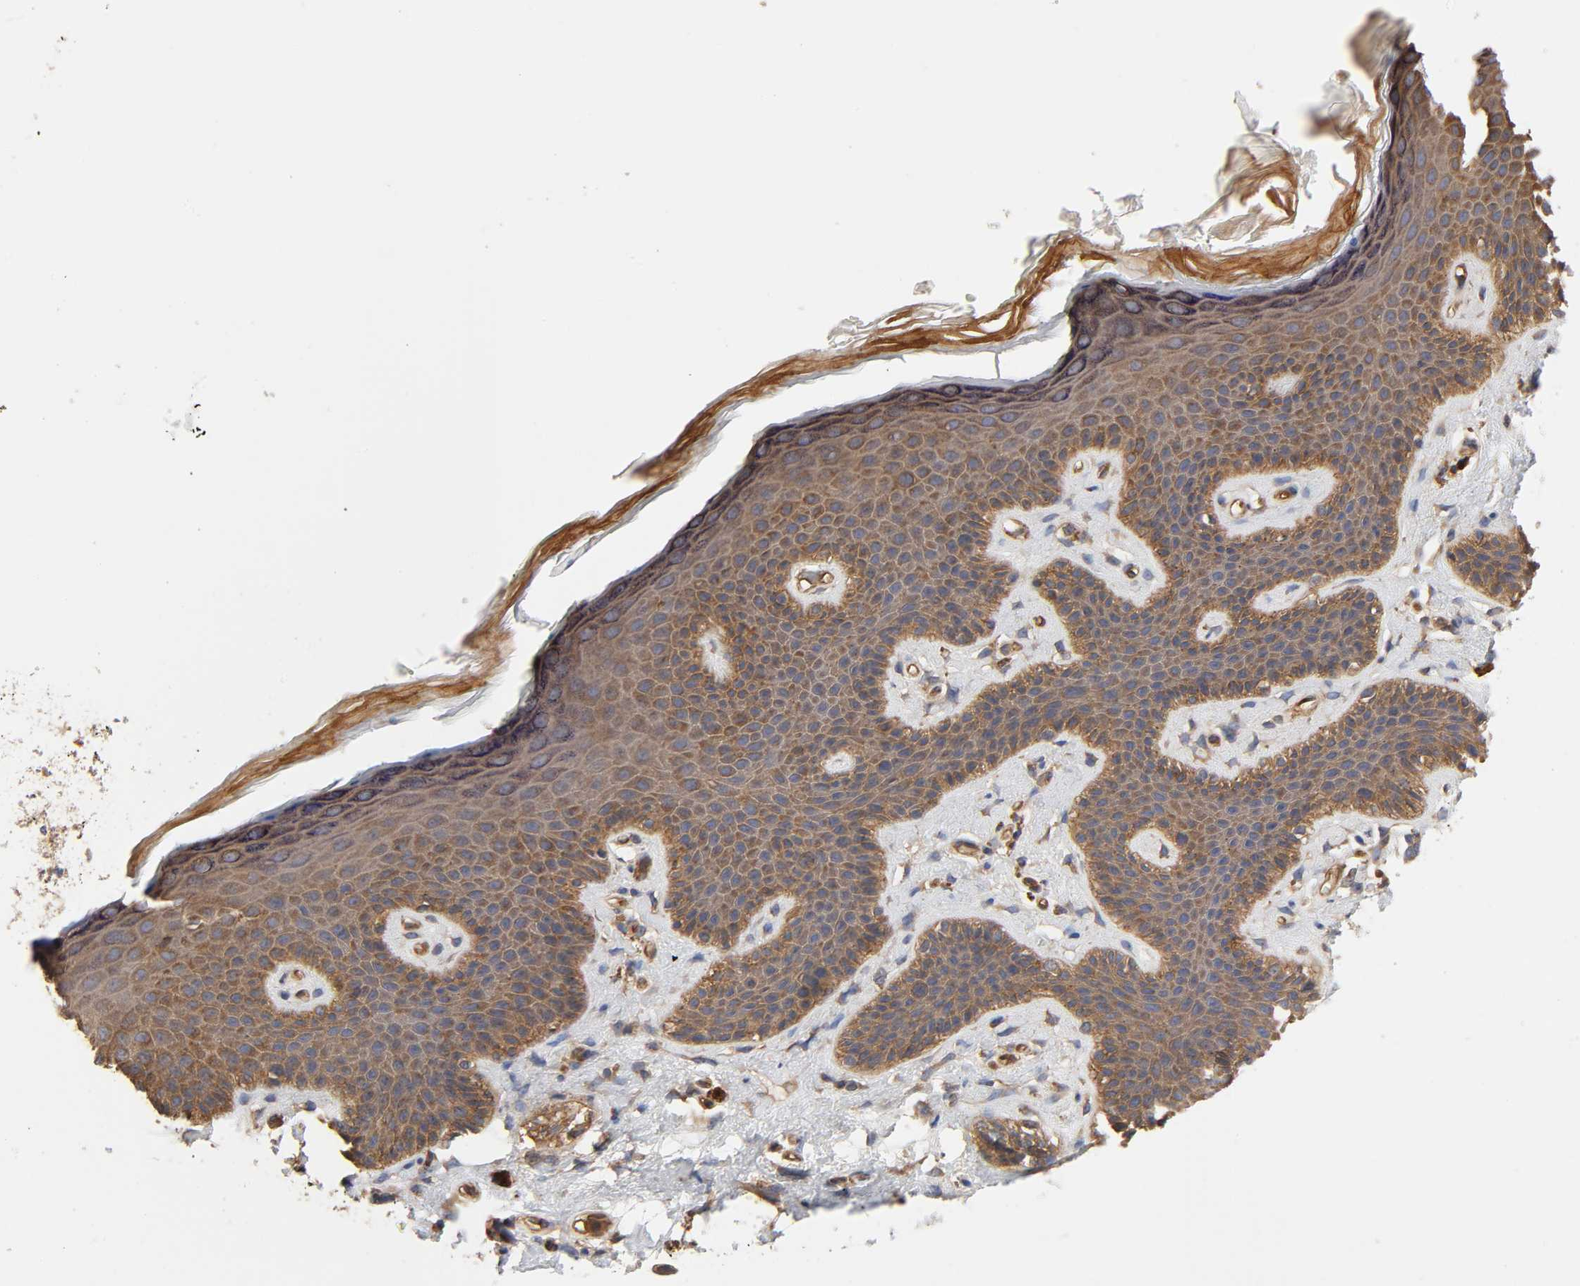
{"staining": {"intensity": "moderate", "quantity": ">75%", "location": "cytoplasmic/membranous"}, "tissue": "skin", "cell_type": "Epidermal cells", "image_type": "normal", "snomed": [{"axis": "morphology", "description": "Normal tissue, NOS"}, {"axis": "topography", "description": "Anal"}], "caption": "Human skin stained for a protein (brown) demonstrates moderate cytoplasmic/membranous positive positivity in approximately >75% of epidermal cells.", "gene": "LAMTOR2", "patient": {"sex": "female", "age": 46}}